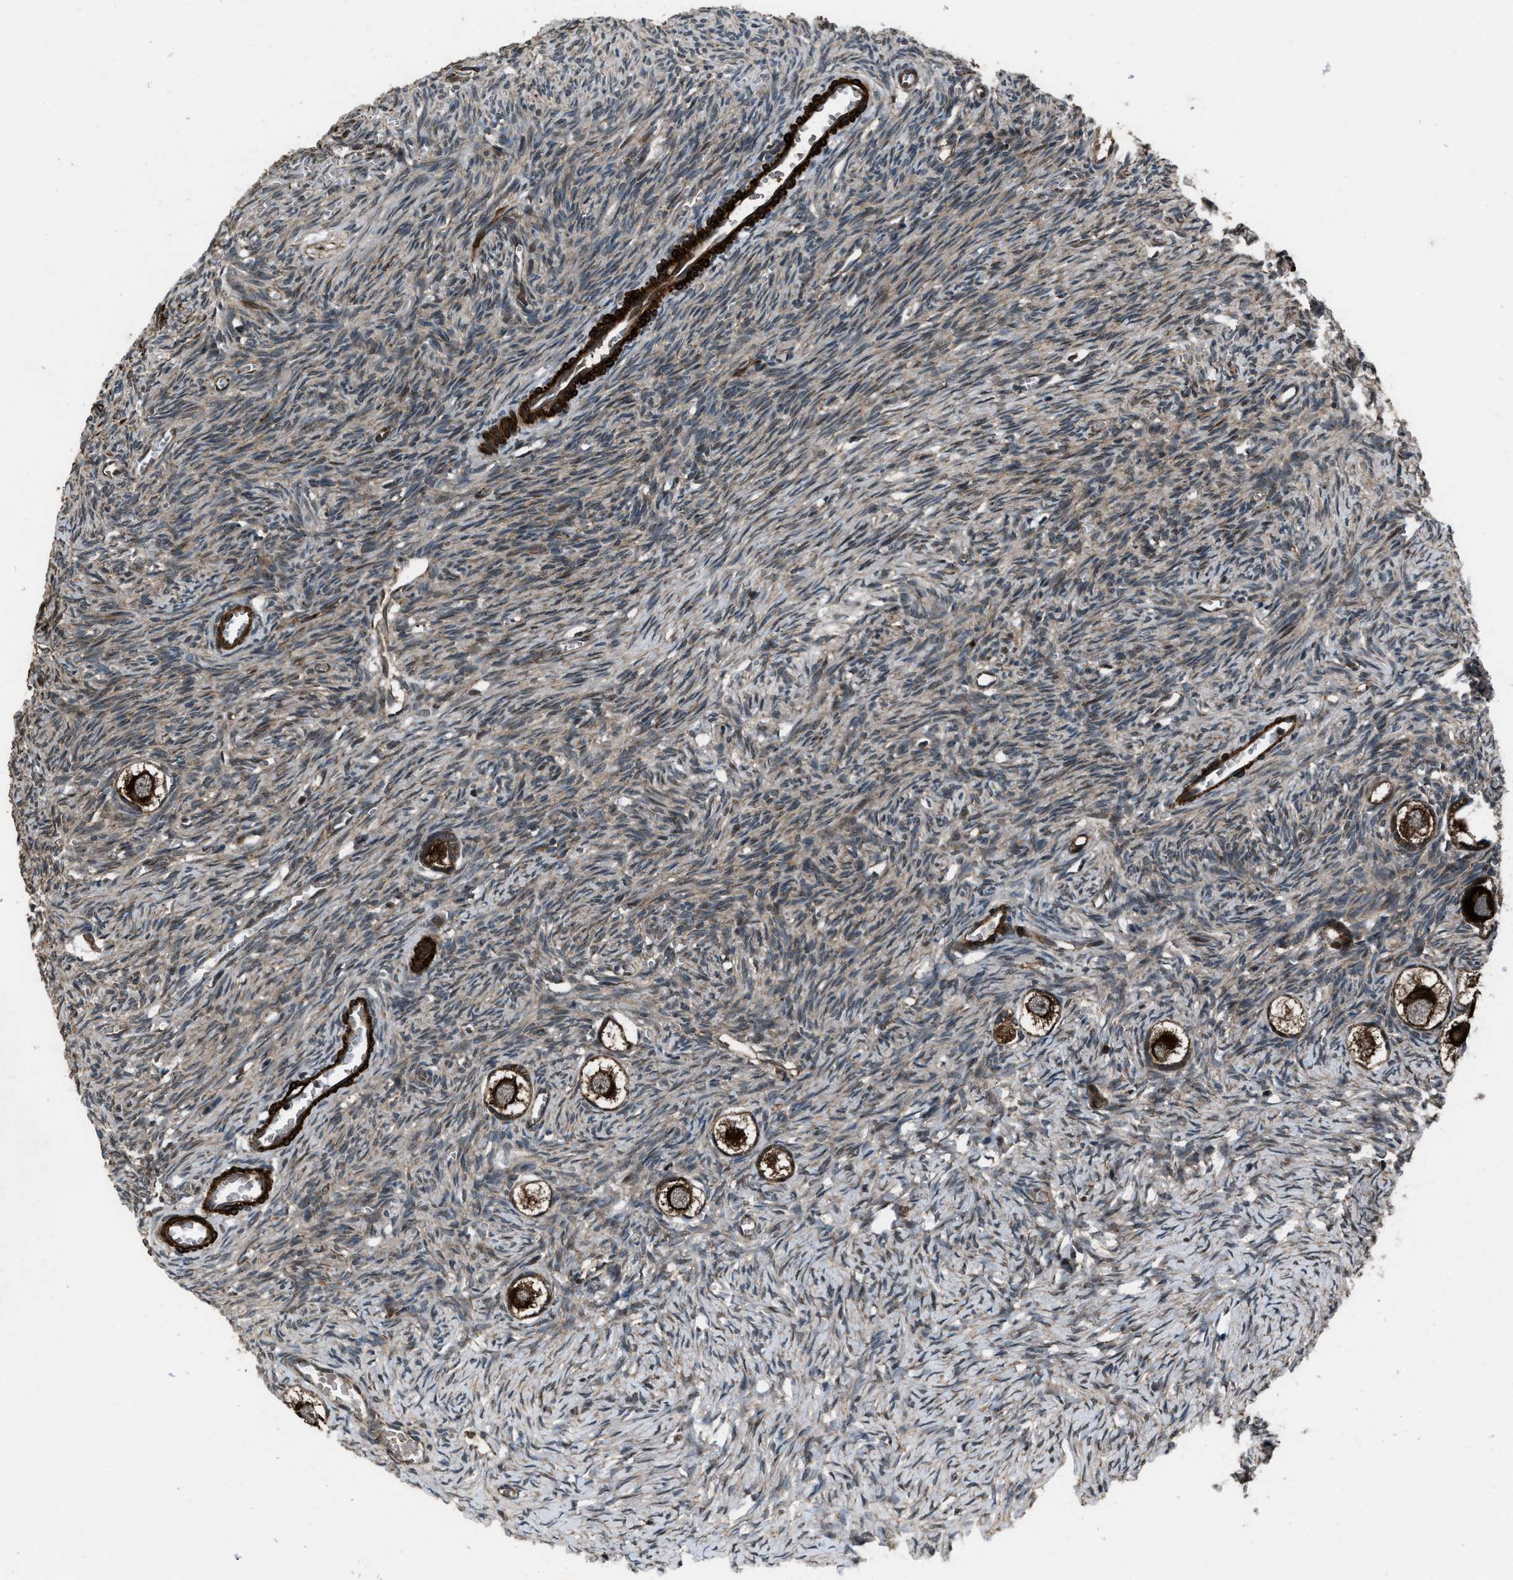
{"staining": {"intensity": "strong", "quantity": ">75%", "location": "cytoplasmic/membranous"}, "tissue": "ovary", "cell_type": "Follicle cells", "image_type": "normal", "snomed": [{"axis": "morphology", "description": "Normal tissue, NOS"}, {"axis": "topography", "description": "Ovary"}], "caption": "Protein expression analysis of normal ovary demonstrates strong cytoplasmic/membranous positivity in approximately >75% of follicle cells. (Brightfield microscopy of DAB IHC at high magnification).", "gene": "IRAK4", "patient": {"sex": "female", "age": 27}}